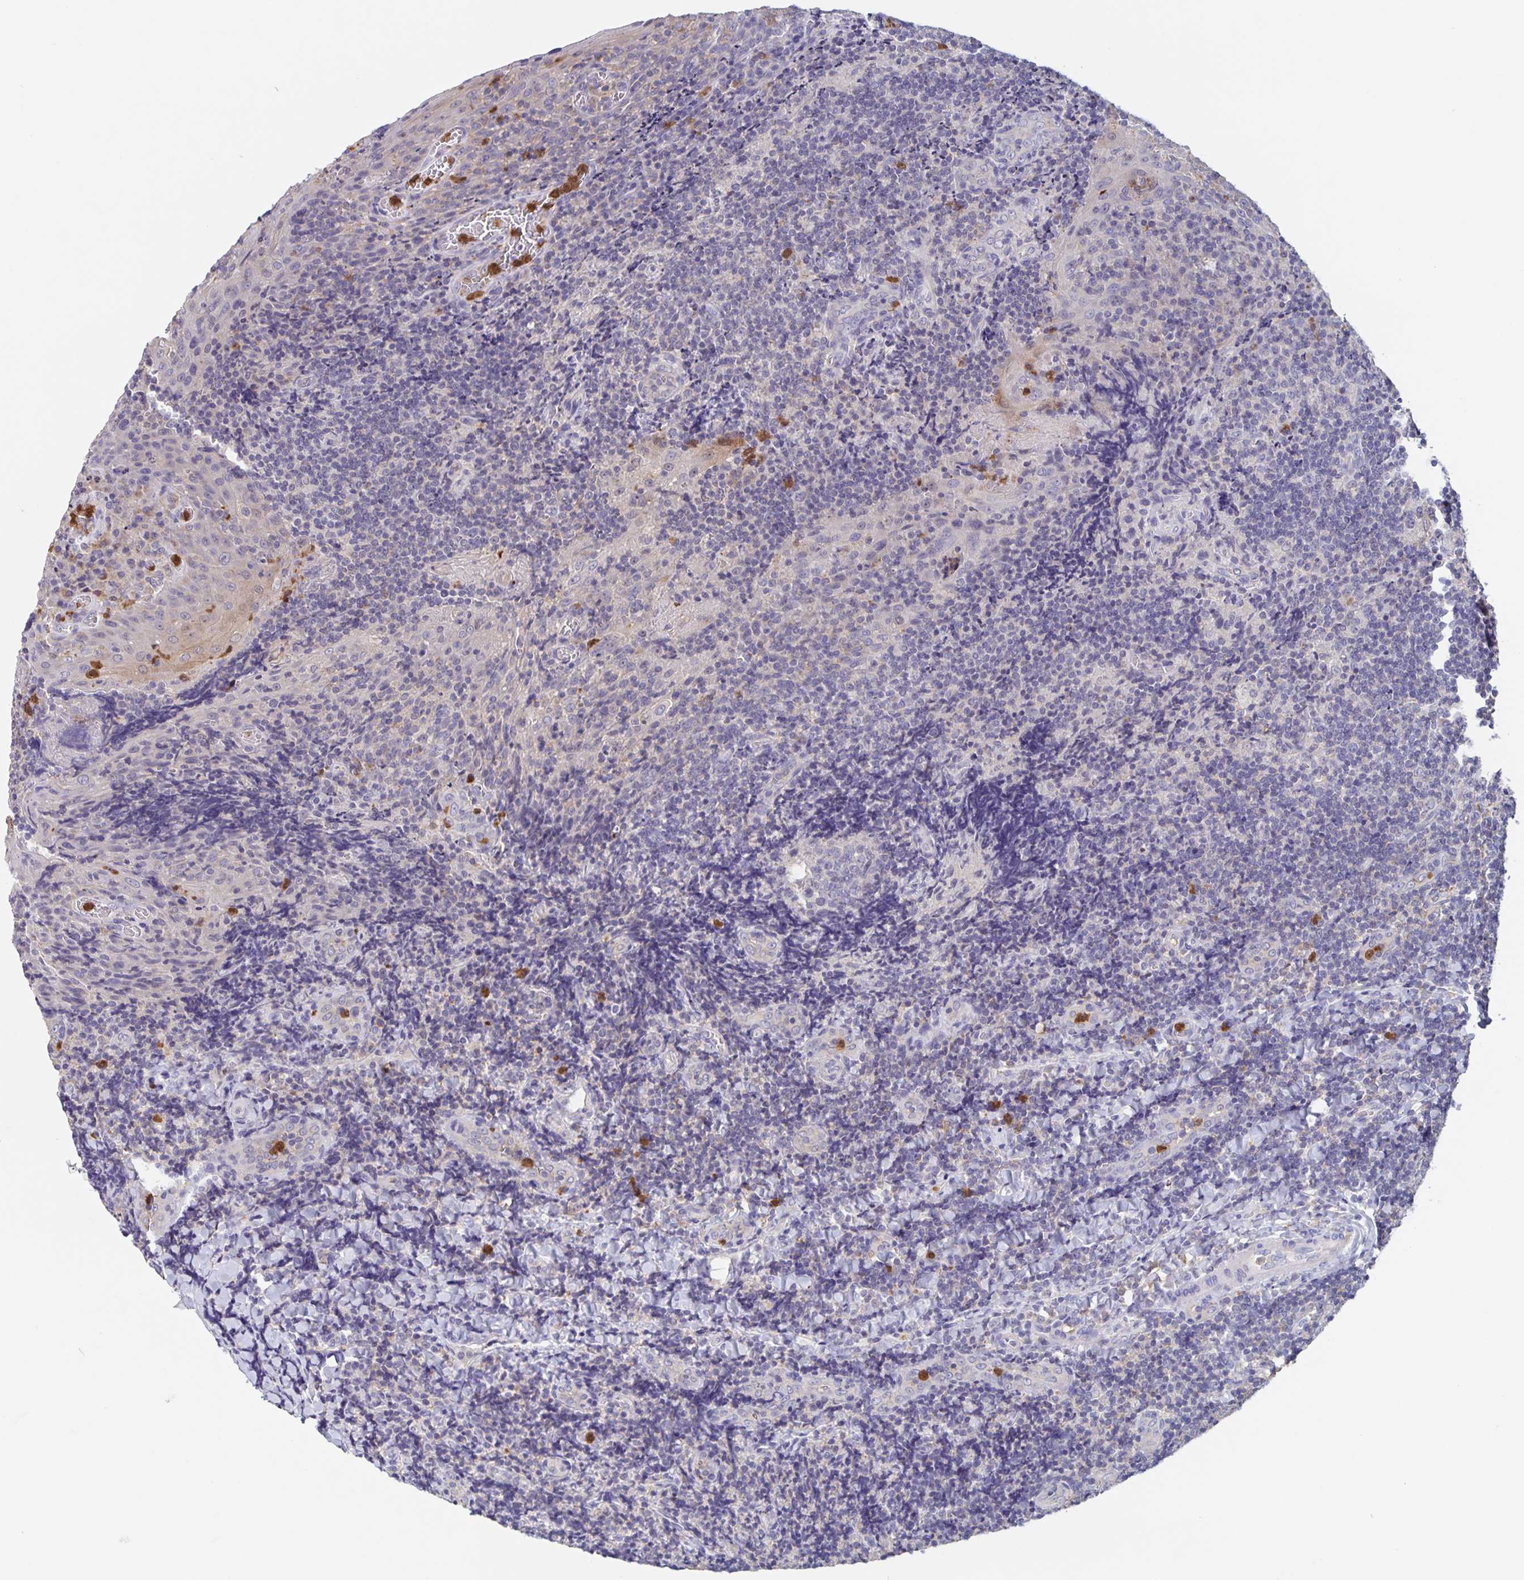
{"staining": {"intensity": "strong", "quantity": "<25%", "location": "cytoplasmic/membranous"}, "tissue": "tonsil", "cell_type": "Germinal center cells", "image_type": "normal", "snomed": [{"axis": "morphology", "description": "Normal tissue, NOS"}, {"axis": "topography", "description": "Tonsil"}], "caption": "IHC histopathology image of unremarkable tonsil: tonsil stained using IHC exhibits medium levels of strong protein expression localized specifically in the cytoplasmic/membranous of germinal center cells, appearing as a cytoplasmic/membranous brown color.", "gene": "CDC42BPG", "patient": {"sex": "male", "age": 17}}